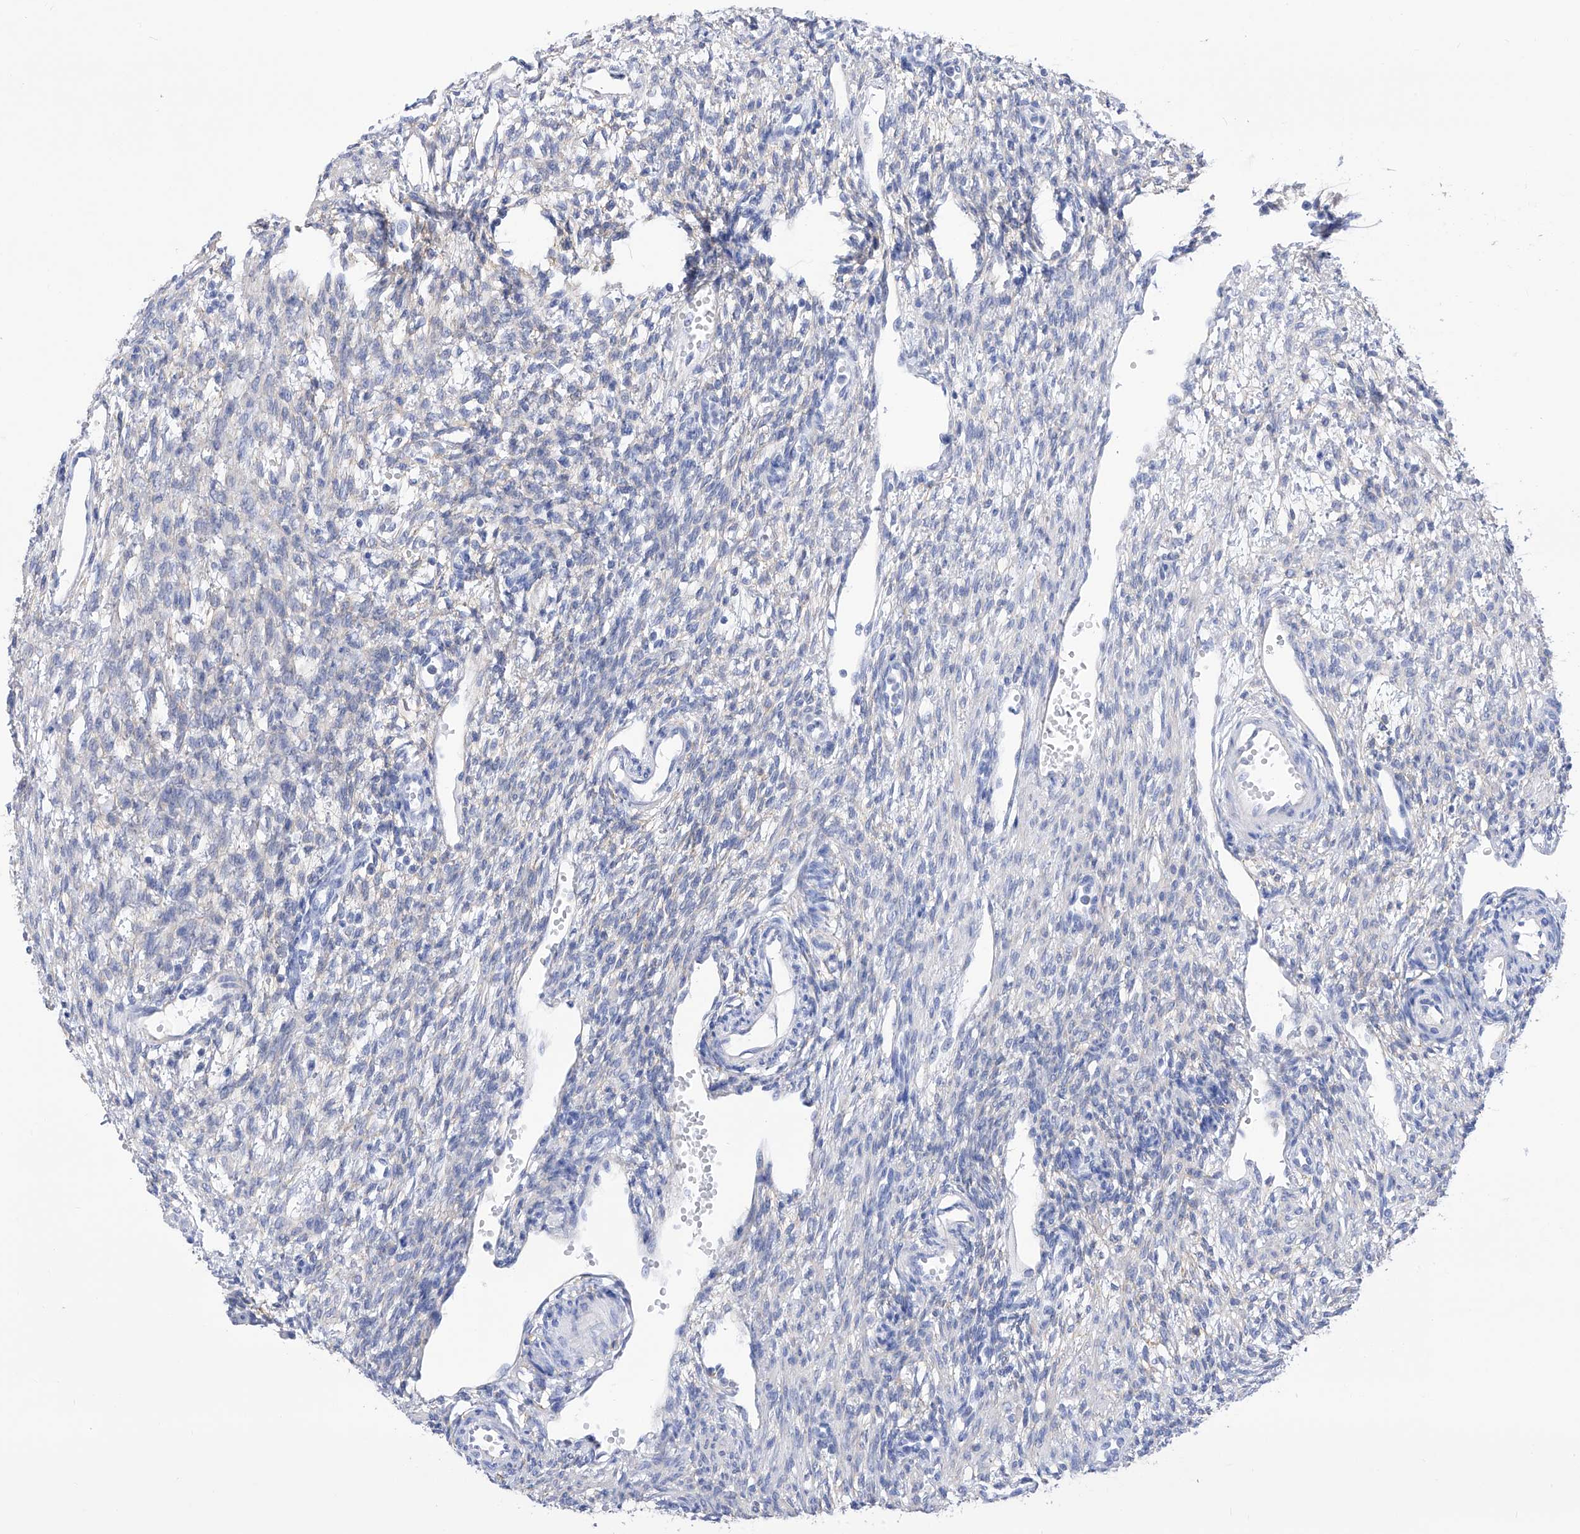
{"staining": {"intensity": "negative", "quantity": "none", "location": "none"}, "tissue": "ovary", "cell_type": "Ovarian stroma cells", "image_type": "normal", "snomed": [{"axis": "morphology", "description": "Normal tissue, NOS"}, {"axis": "morphology", "description": "Cyst, NOS"}, {"axis": "topography", "description": "Ovary"}], "caption": "The IHC image has no significant positivity in ovarian stroma cells of ovary.", "gene": "FLG", "patient": {"sex": "female", "age": 33}}